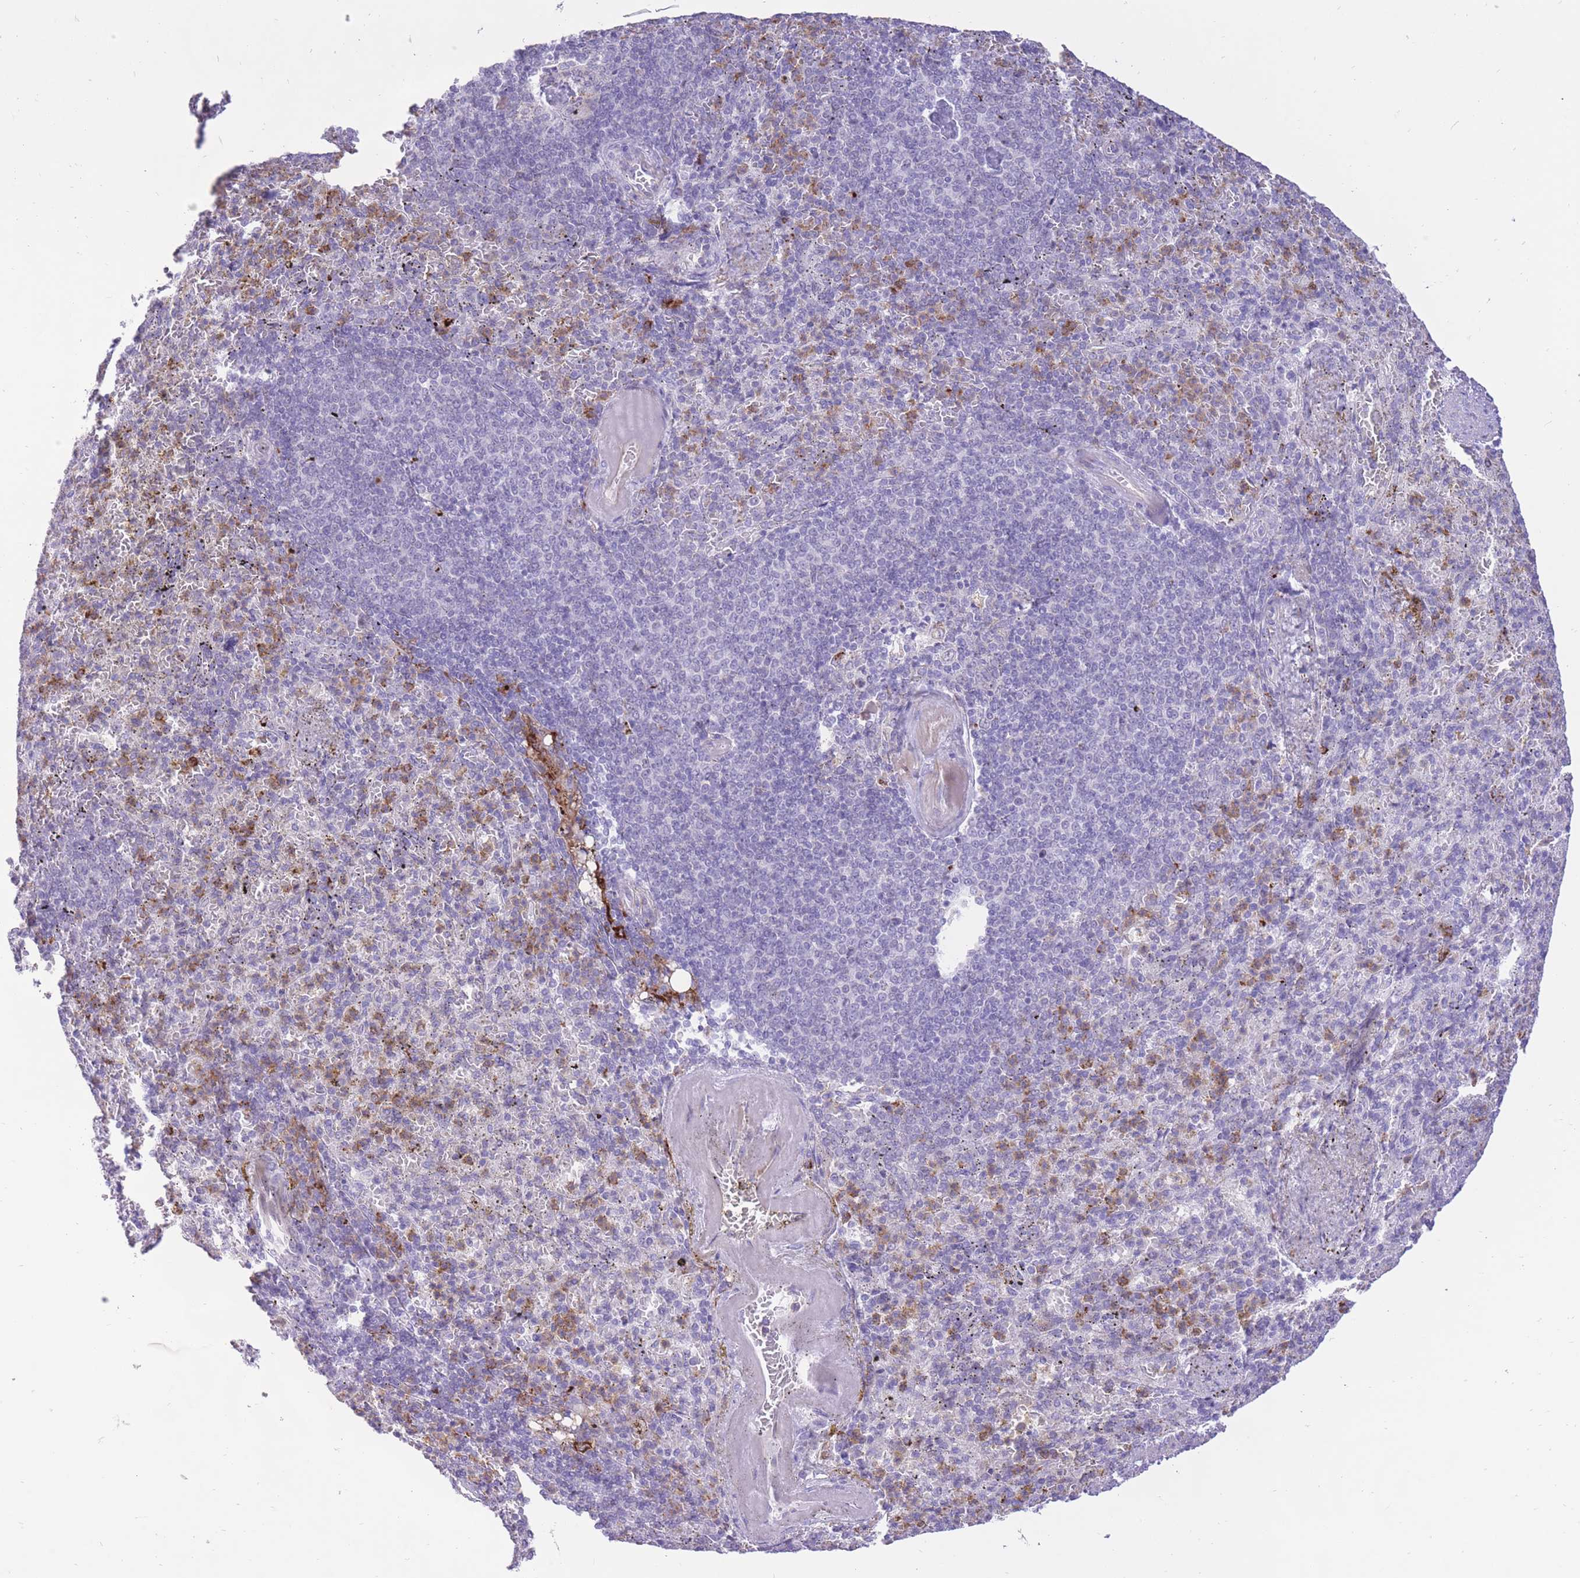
{"staining": {"intensity": "moderate", "quantity": "<25%", "location": "cytoplasmic/membranous"}, "tissue": "spleen", "cell_type": "Cells in red pulp", "image_type": "normal", "snomed": [{"axis": "morphology", "description": "Normal tissue, NOS"}, {"axis": "topography", "description": "Spleen"}], "caption": "This micrograph displays unremarkable spleen stained with immunohistochemistry (IHC) to label a protein in brown. The cytoplasmic/membranous of cells in red pulp show moderate positivity for the protein. Nuclei are counter-stained blue.", "gene": "MEIS3", "patient": {"sex": "female", "age": 74}}